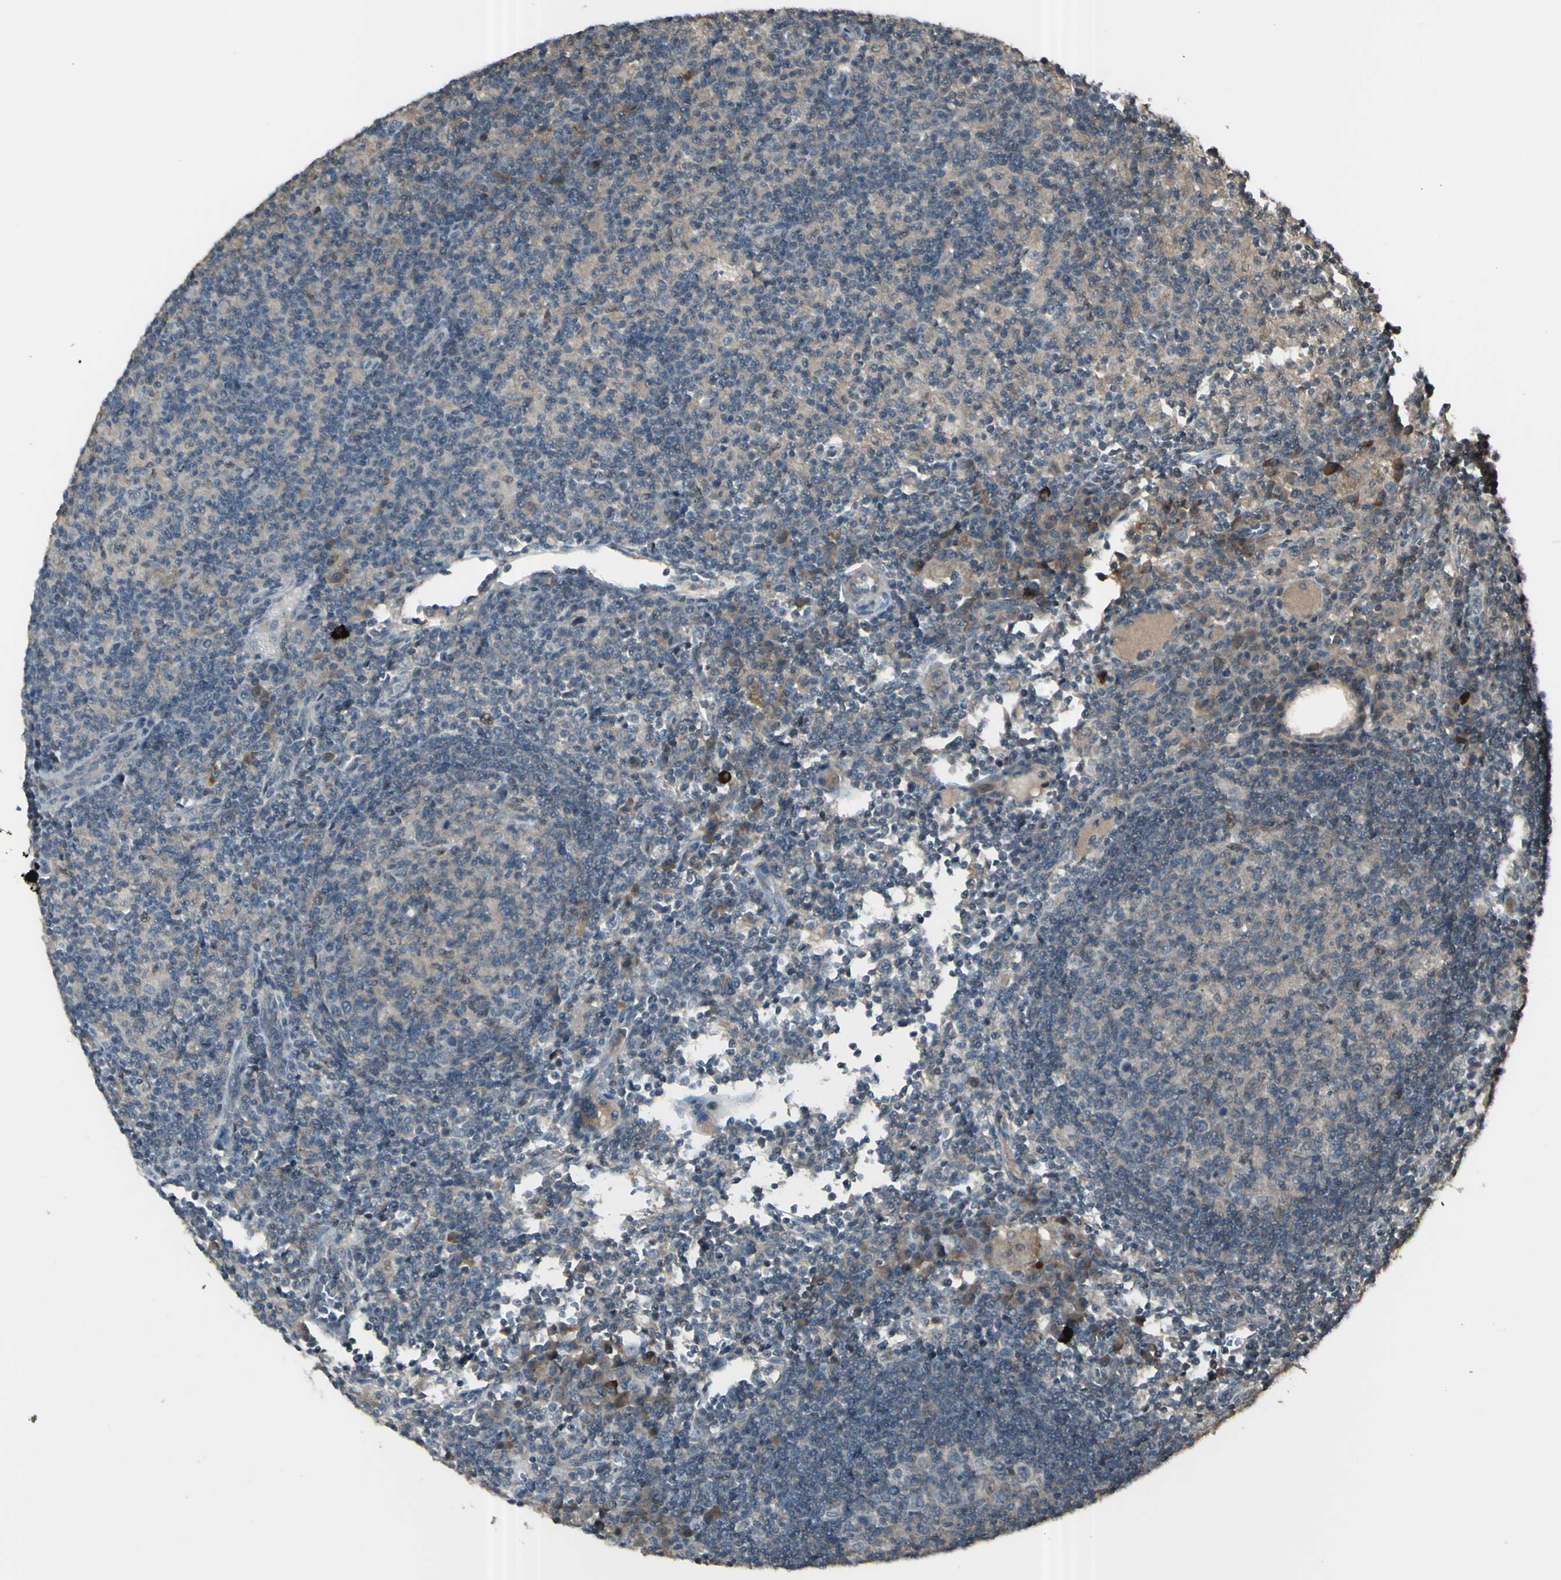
{"staining": {"intensity": "weak", "quantity": ">75%", "location": "cytoplasmic/membranous,nuclear"}, "tissue": "lymph node", "cell_type": "Germinal center cells", "image_type": "normal", "snomed": [{"axis": "morphology", "description": "Normal tissue, NOS"}, {"axis": "morphology", "description": "Inflammation, NOS"}, {"axis": "topography", "description": "Lymph node"}], "caption": "The micrograph displays a brown stain indicating the presence of a protein in the cytoplasmic/membranous,nuclear of germinal center cells in lymph node. Using DAB (brown) and hematoxylin (blue) stains, captured at high magnification using brightfield microscopy.", "gene": "GNAS", "patient": {"sex": "male", "age": 55}}